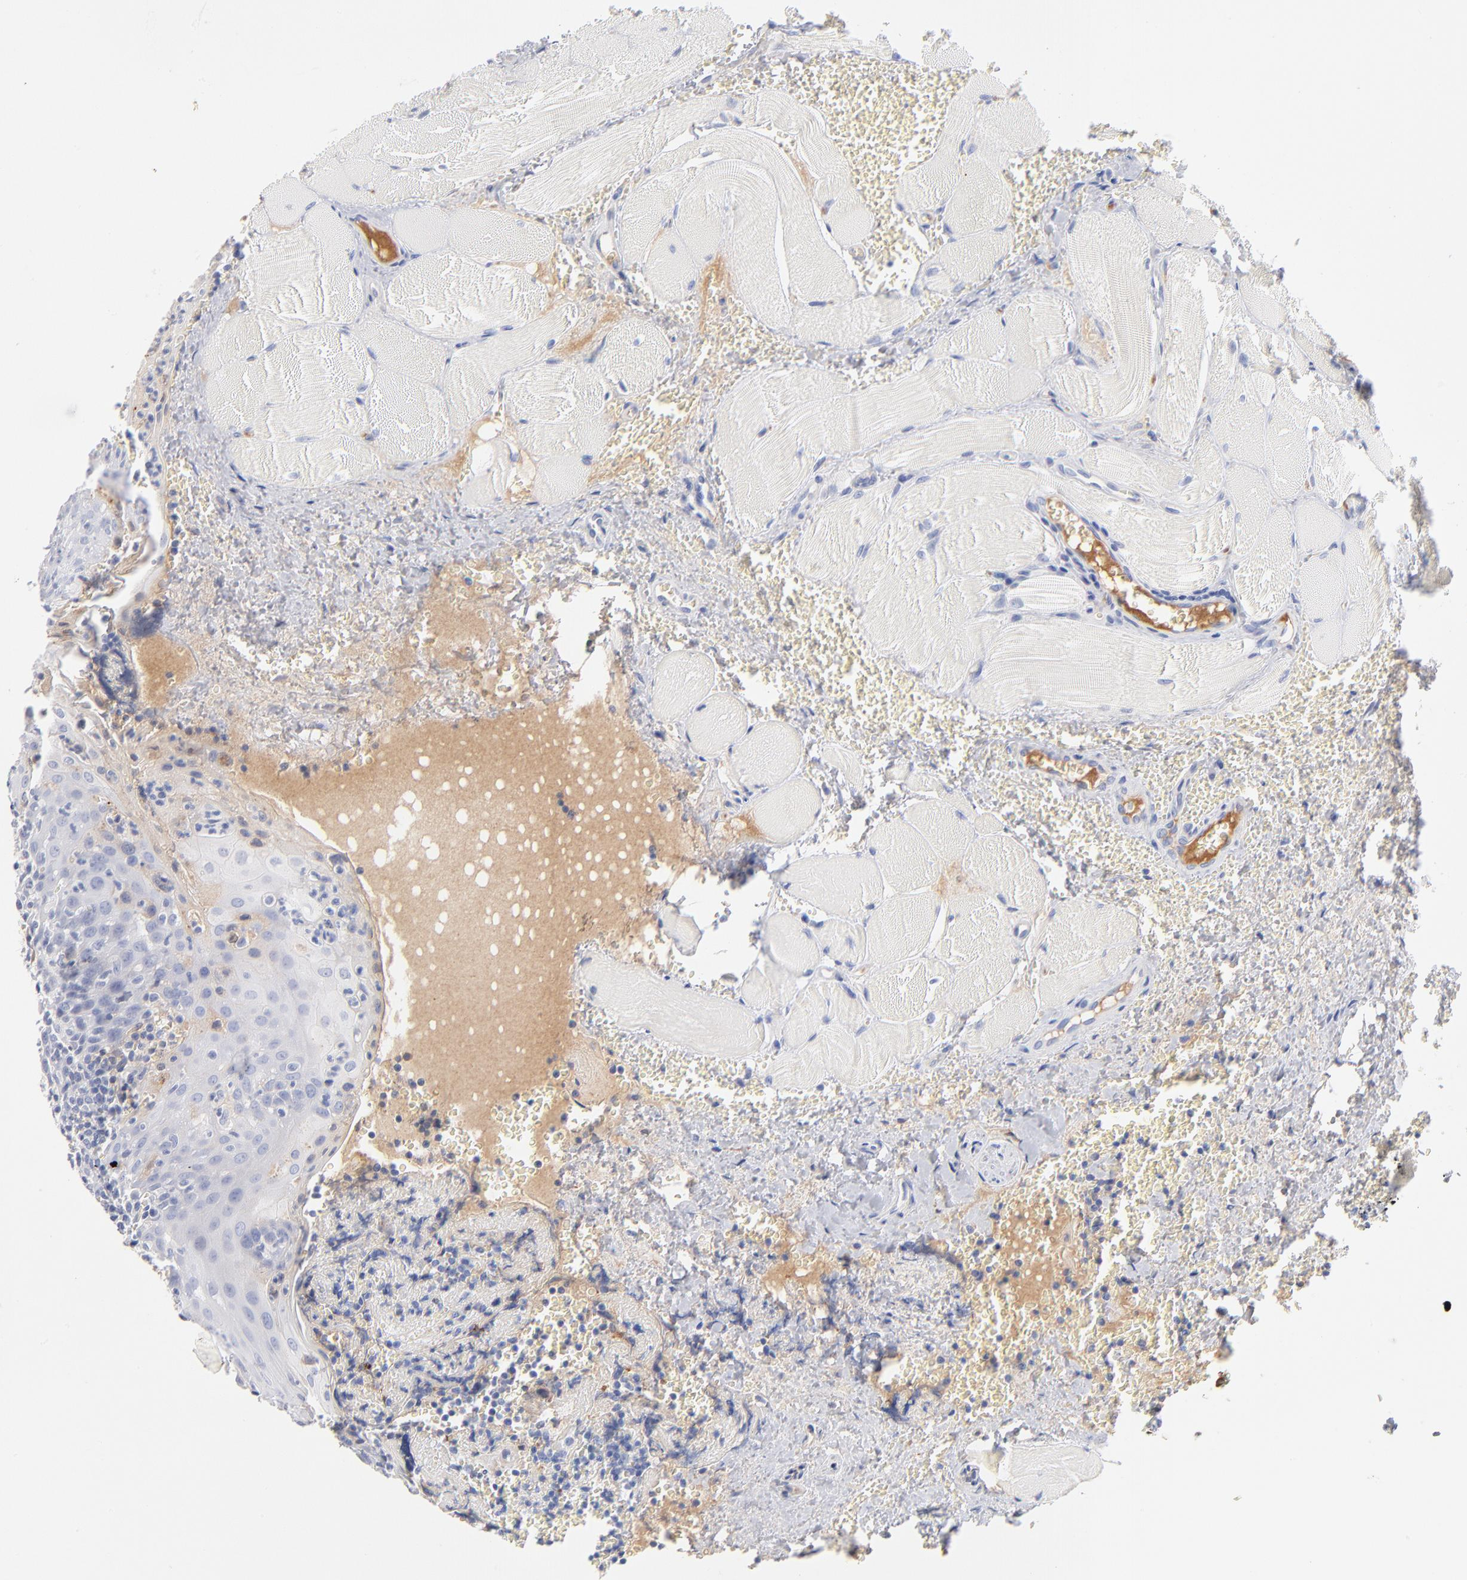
{"staining": {"intensity": "negative", "quantity": "none", "location": "none"}, "tissue": "tonsil", "cell_type": "Germinal center cells", "image_type": "normal", "snomed": [{"axis": "morphology", "description": "Normal tissue, NOS"}, {"axis": "topography", "description": "Tonsil"}], "caption": "A high-resolution photomicrograph shows immunohistochemistry (IHC) staining of unremarkable tonsil, which exhibits no significant staining in germinal center cells.", "gene": "APOH", "patient": {"sex": "male", "age": 20}}